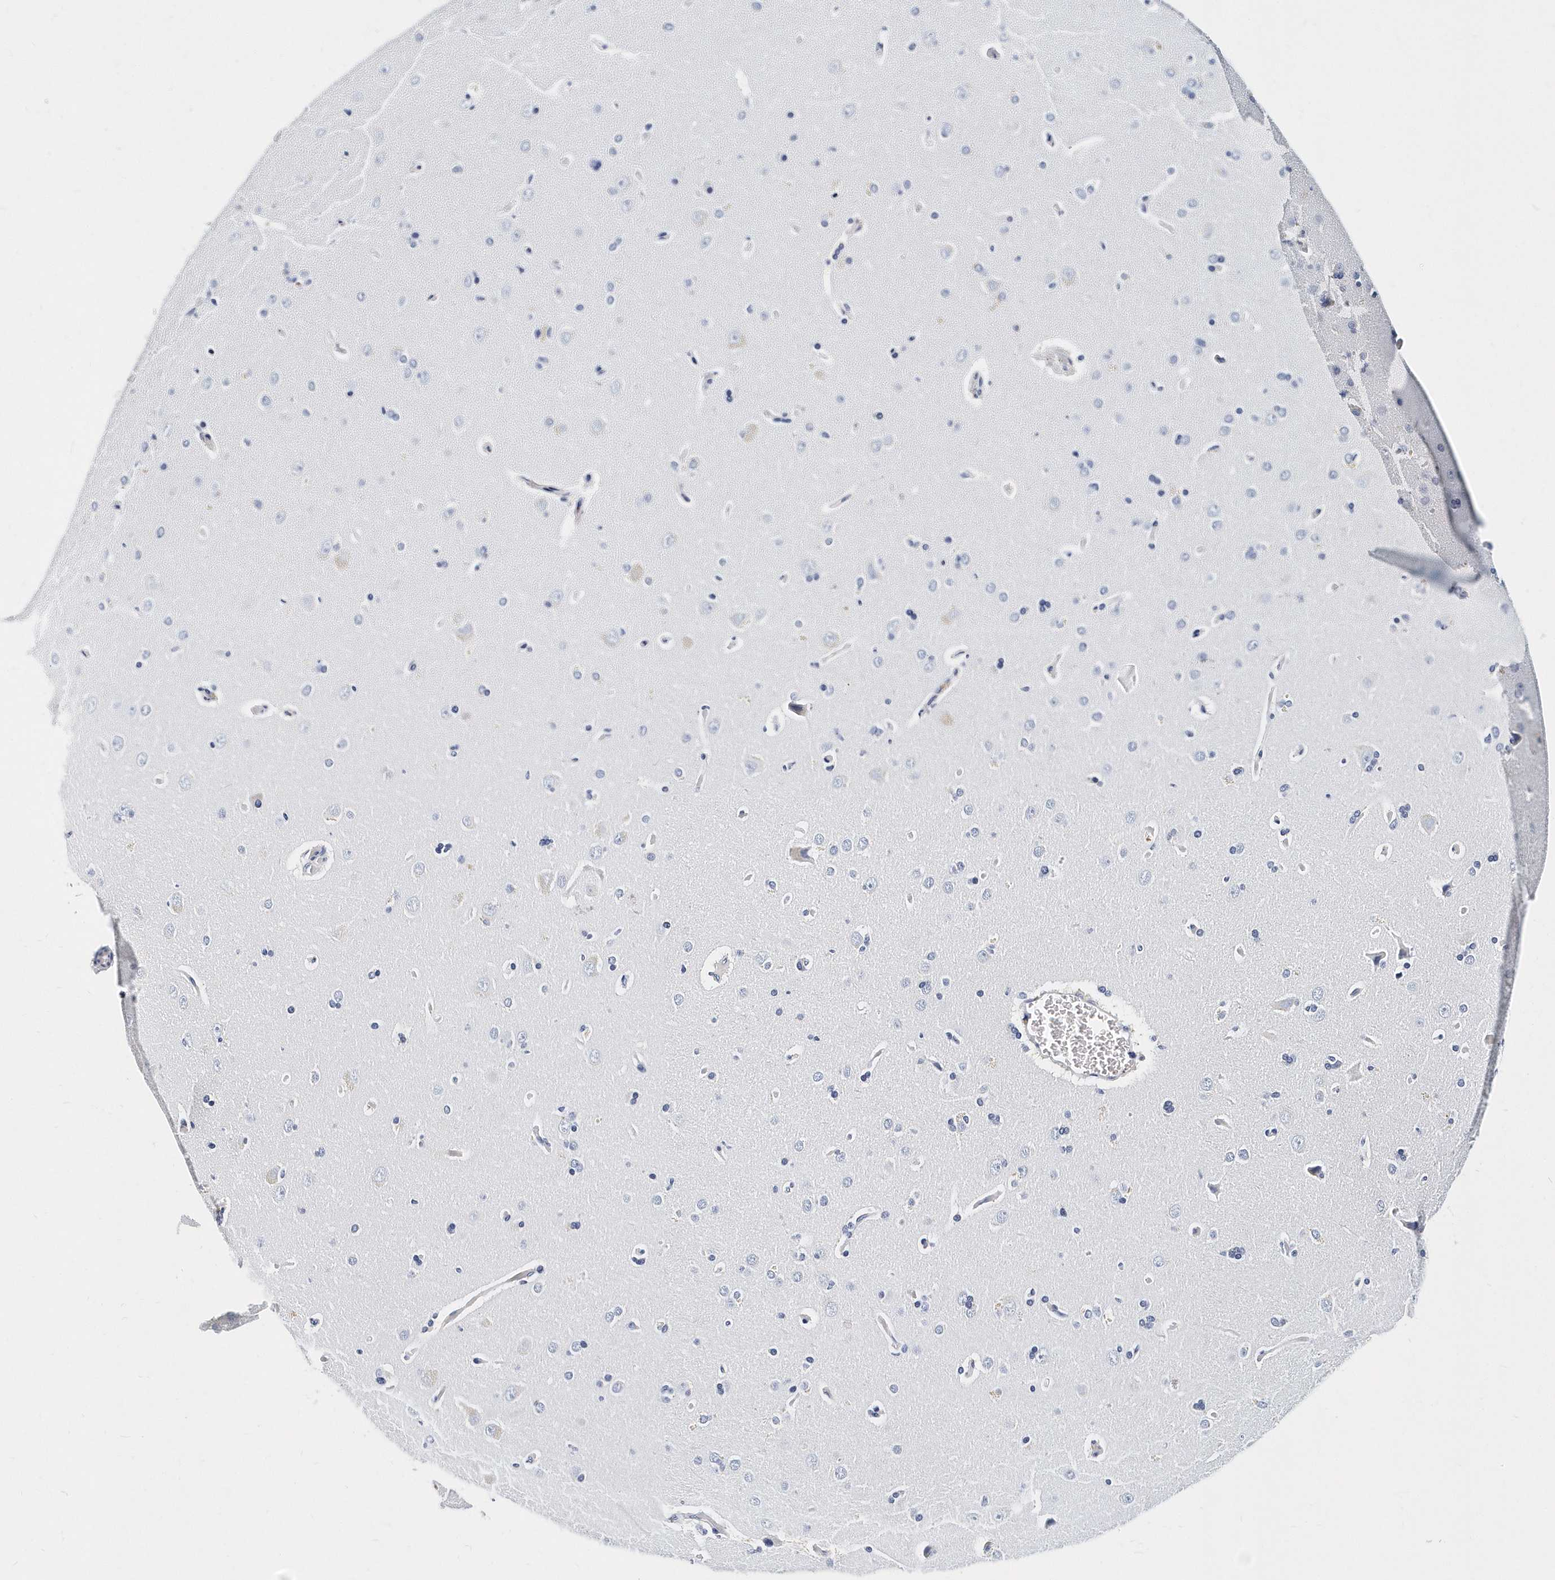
{"staining": {"intensity": "negative", "quantity": "none", "location": "none"}, "tissue": "cerebral cortex", "cell_type": "Endothelial cells", "image_type": "normal", "snomed": [{"axis": "morphology", "description": "Normal tissue, NOS"}, {"axis": "topography", "description": "Cerebral cortex"}], "caption": "Endothelial cells show no significant protein expression in benign cerebral cortex. The staining is performed using DAB brown chromogen with nuclei counter-stained in using hematoxylin.", "gene": "ITGA2B", "patient": {"sex": "male", "age": 62}}